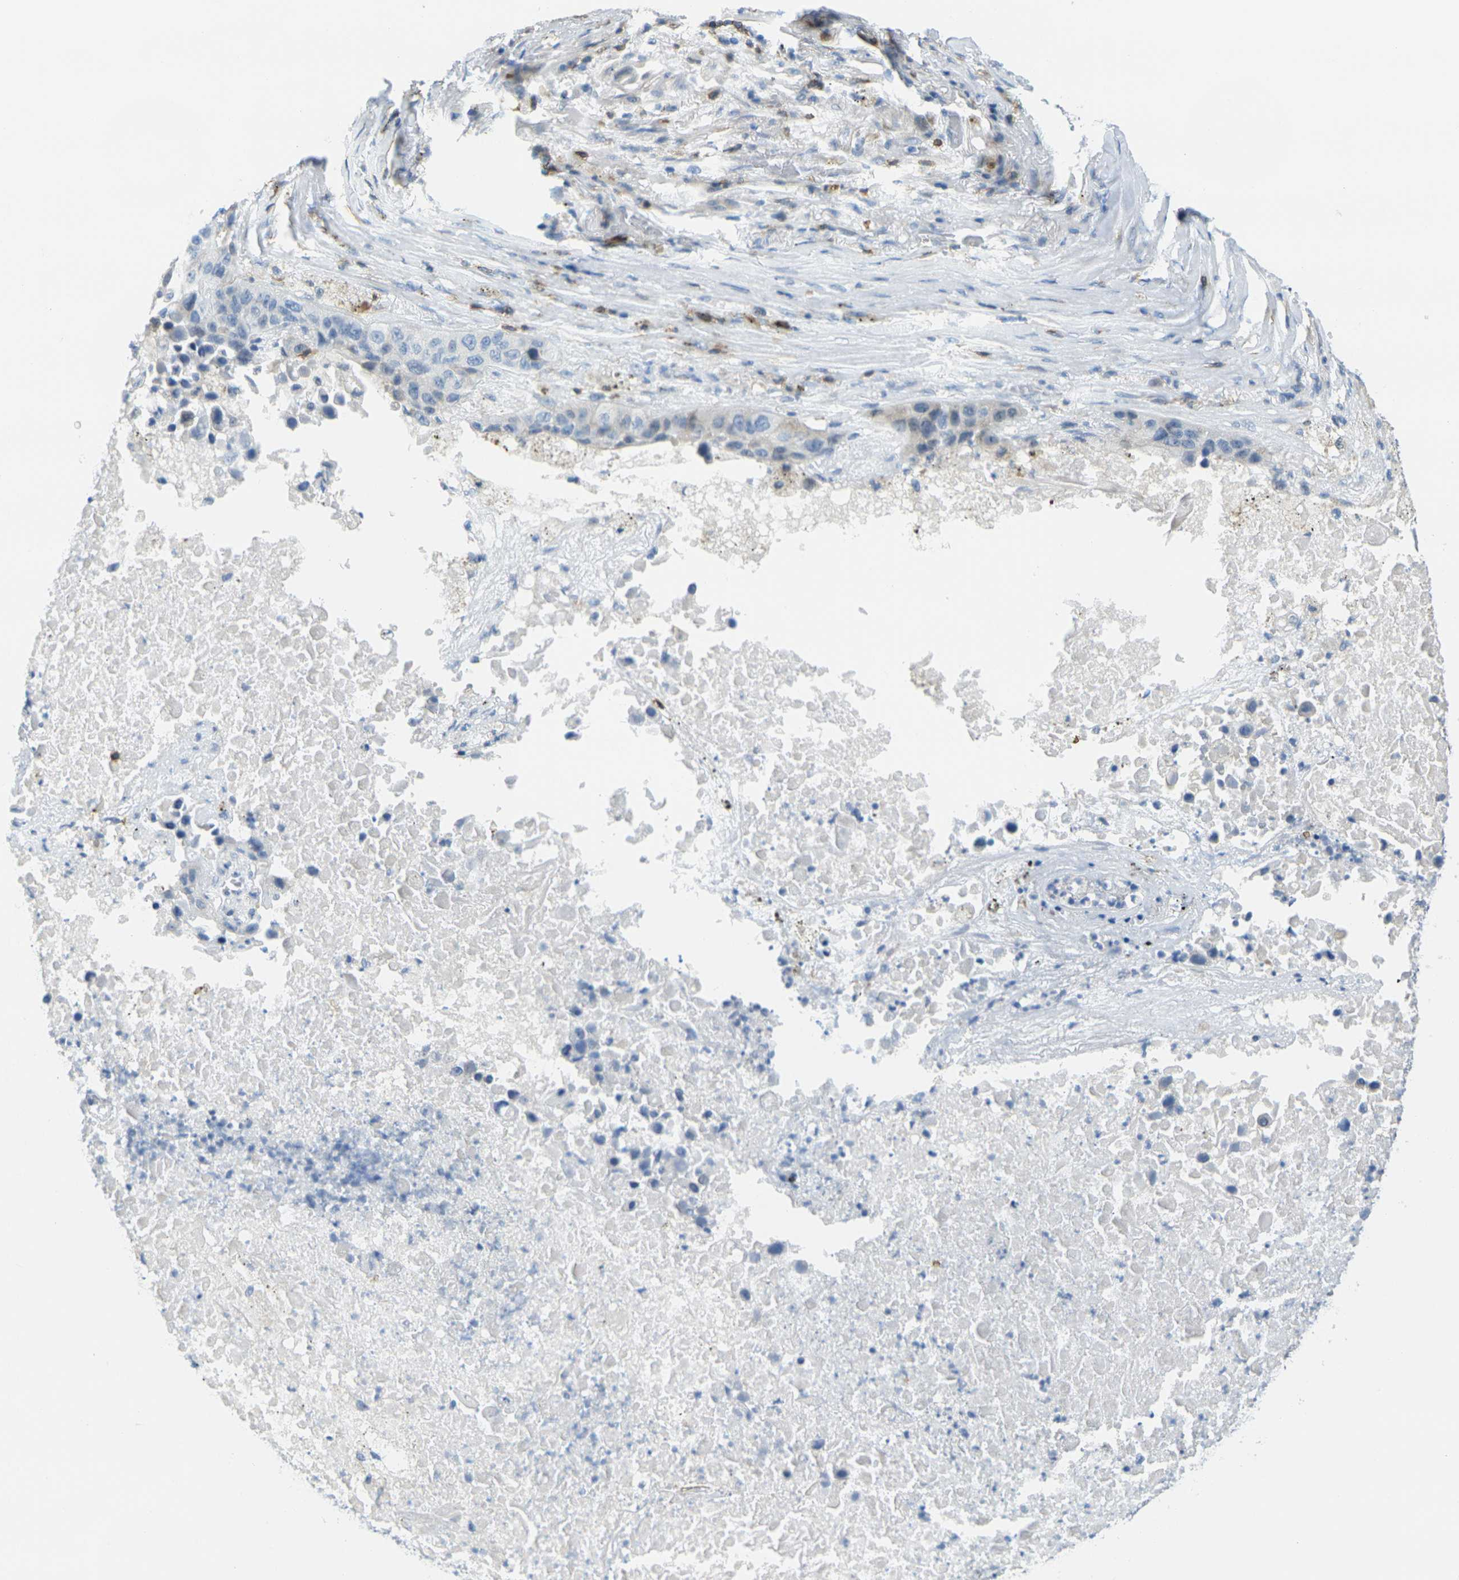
{"staining": {"intensity": "negative", "quantity": "none", "location": "none"}, "tissue": "lung cancer", "cell_type": "Tumor cells", "image_type": "cancer", "snomed": [{"axis": "morphology", "description": "Squamous cell carcinoma, NOS"}, {"axis": "topography", "description": "Lung"}], "caption": "Immunohistochemistry (IHC) of lung cancer shows no positivity in tumor cells.", "gene": "CD3D", "patient": {"sex": "male", "age": 57}}